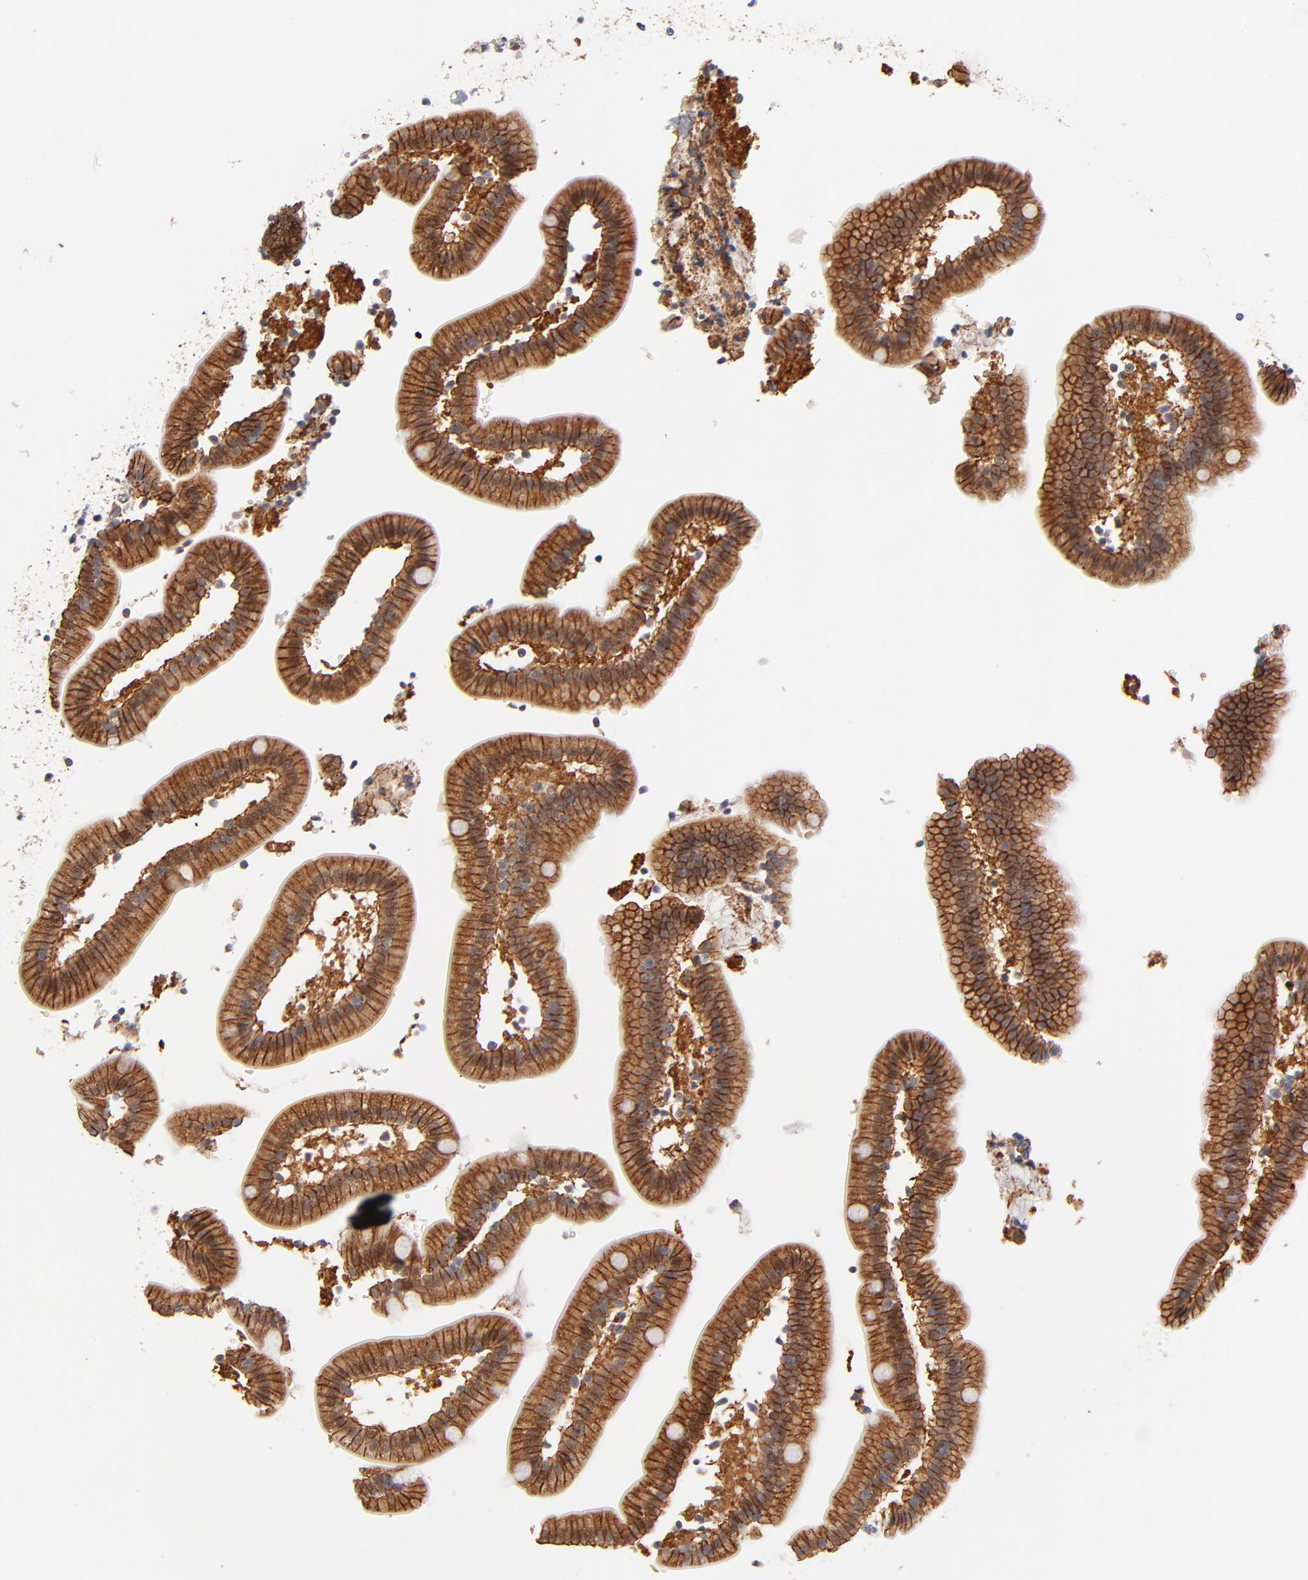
{"staining": {"intensity": "moderate", "quantity": ">75%", "location": "cytoplasmic/membranous"}, "tissue": "duodenum", "cell_type": "Glandular cells", "image_type": "normal", "snomed": [{"axis": "morphology", "description": "Normal tissue, NOS"}, {"axis": "topography", "description": "Duodenum"}], "caption": "High-magnification brightfield microscopy of benign duodenum stained with DAB (brown) and counterstained with hematoxylin (blue). glandular cells exhibit moderate cytoplasmic/membranous positivity is appreciated in approximately>75% of cells. (DAB = brown stain, brightfield microscopy at high magnification).", "gene": "TXNL1", "patient": {"sex": "male", "age": 66}}